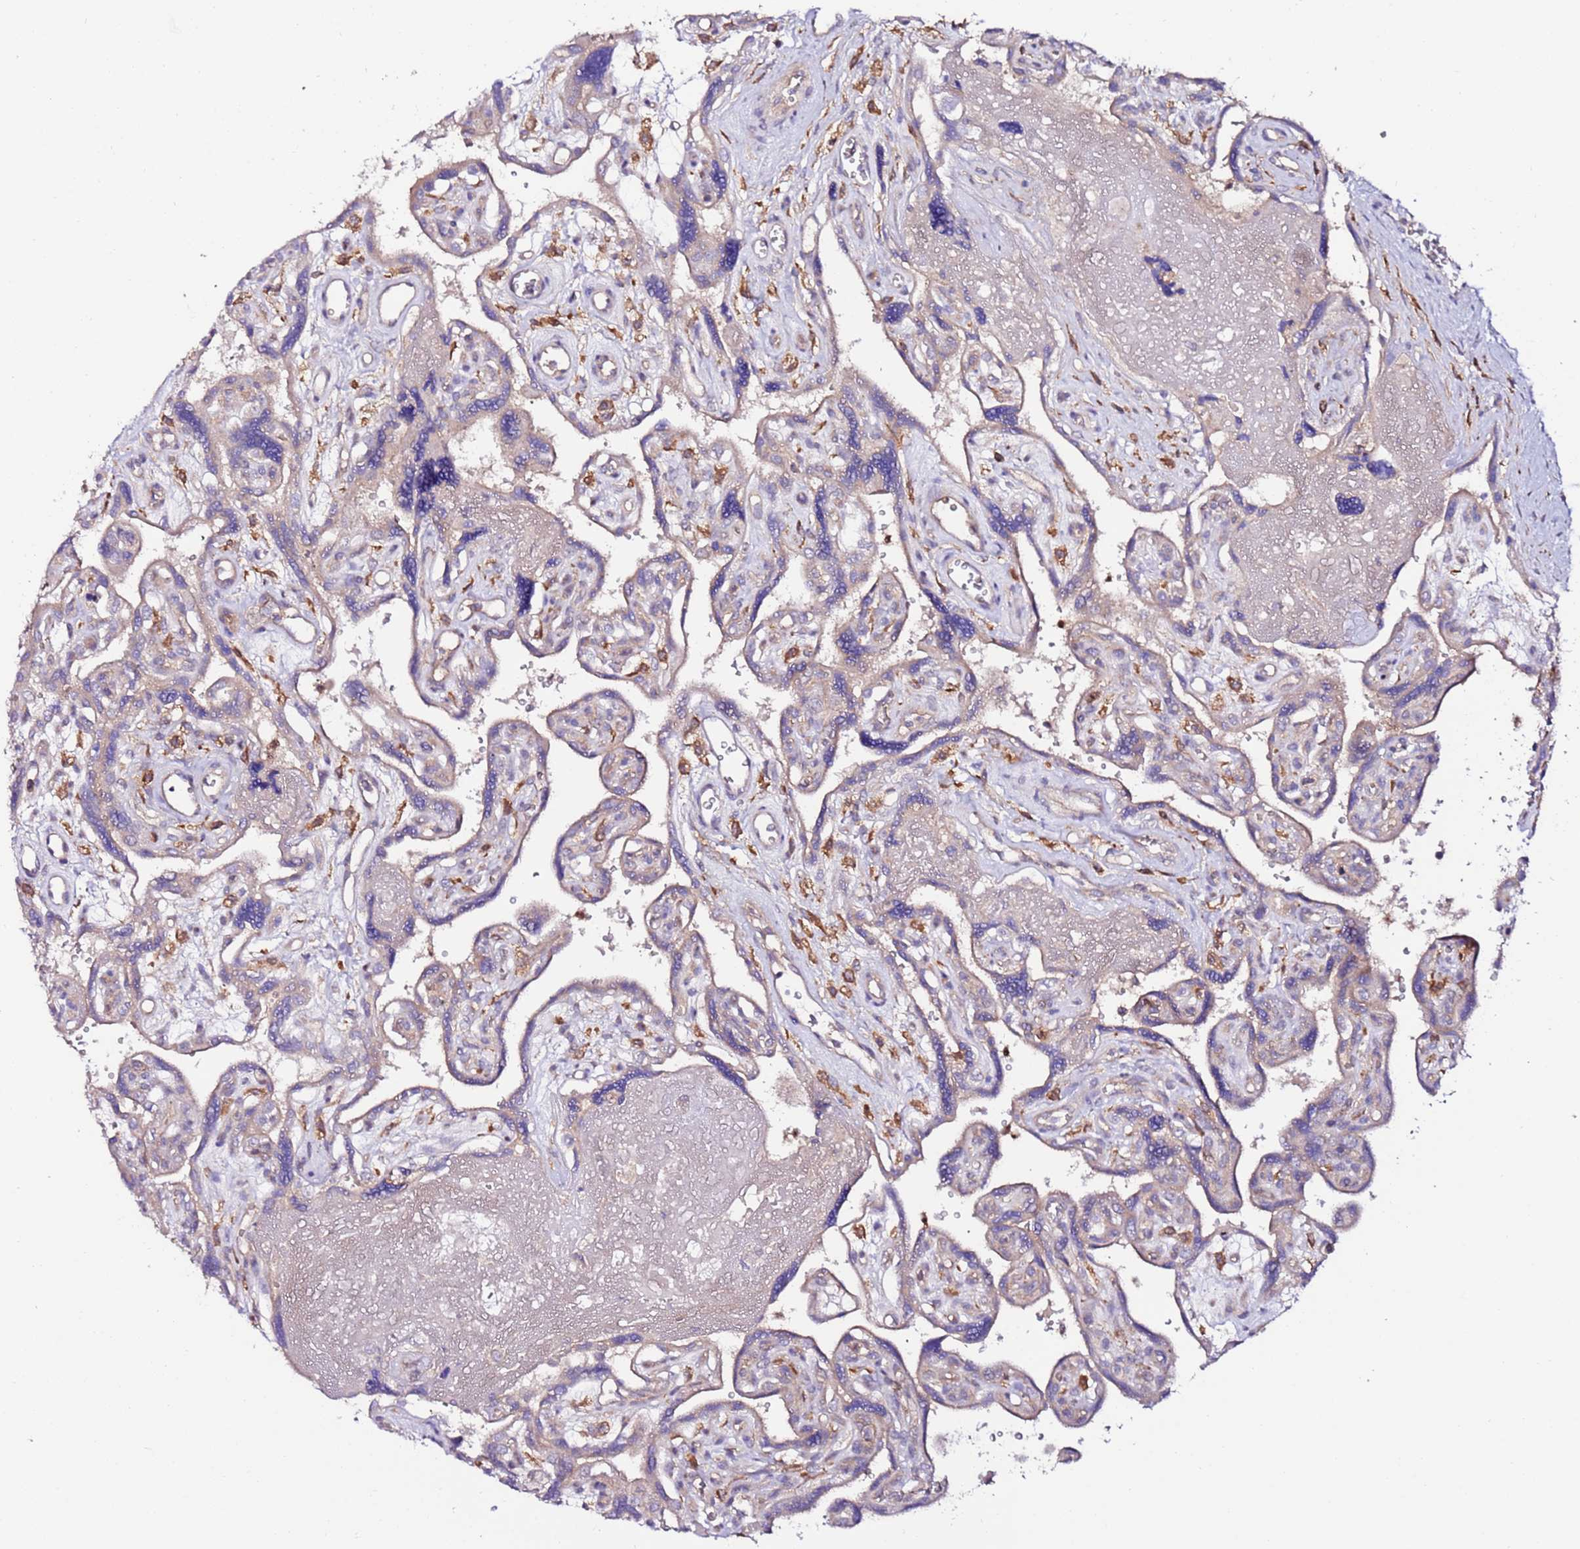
{"staining": {"intensity": "negative", "quantity": "none", "location": "none"}, "tissue": "placenta", "cell_type": "Decidual cells", "image_type": "normal", "snomed": [{"axis": "morphology", "description": "Normal tissue, NOS"}, {"axis": "topography", "description": "Placenta"}], "caption": "The histopathology image displays no staining of decidual cells in benign placenta.", "gene": "FLVCR1", "patient": {"sex": "female", "age": 39}}